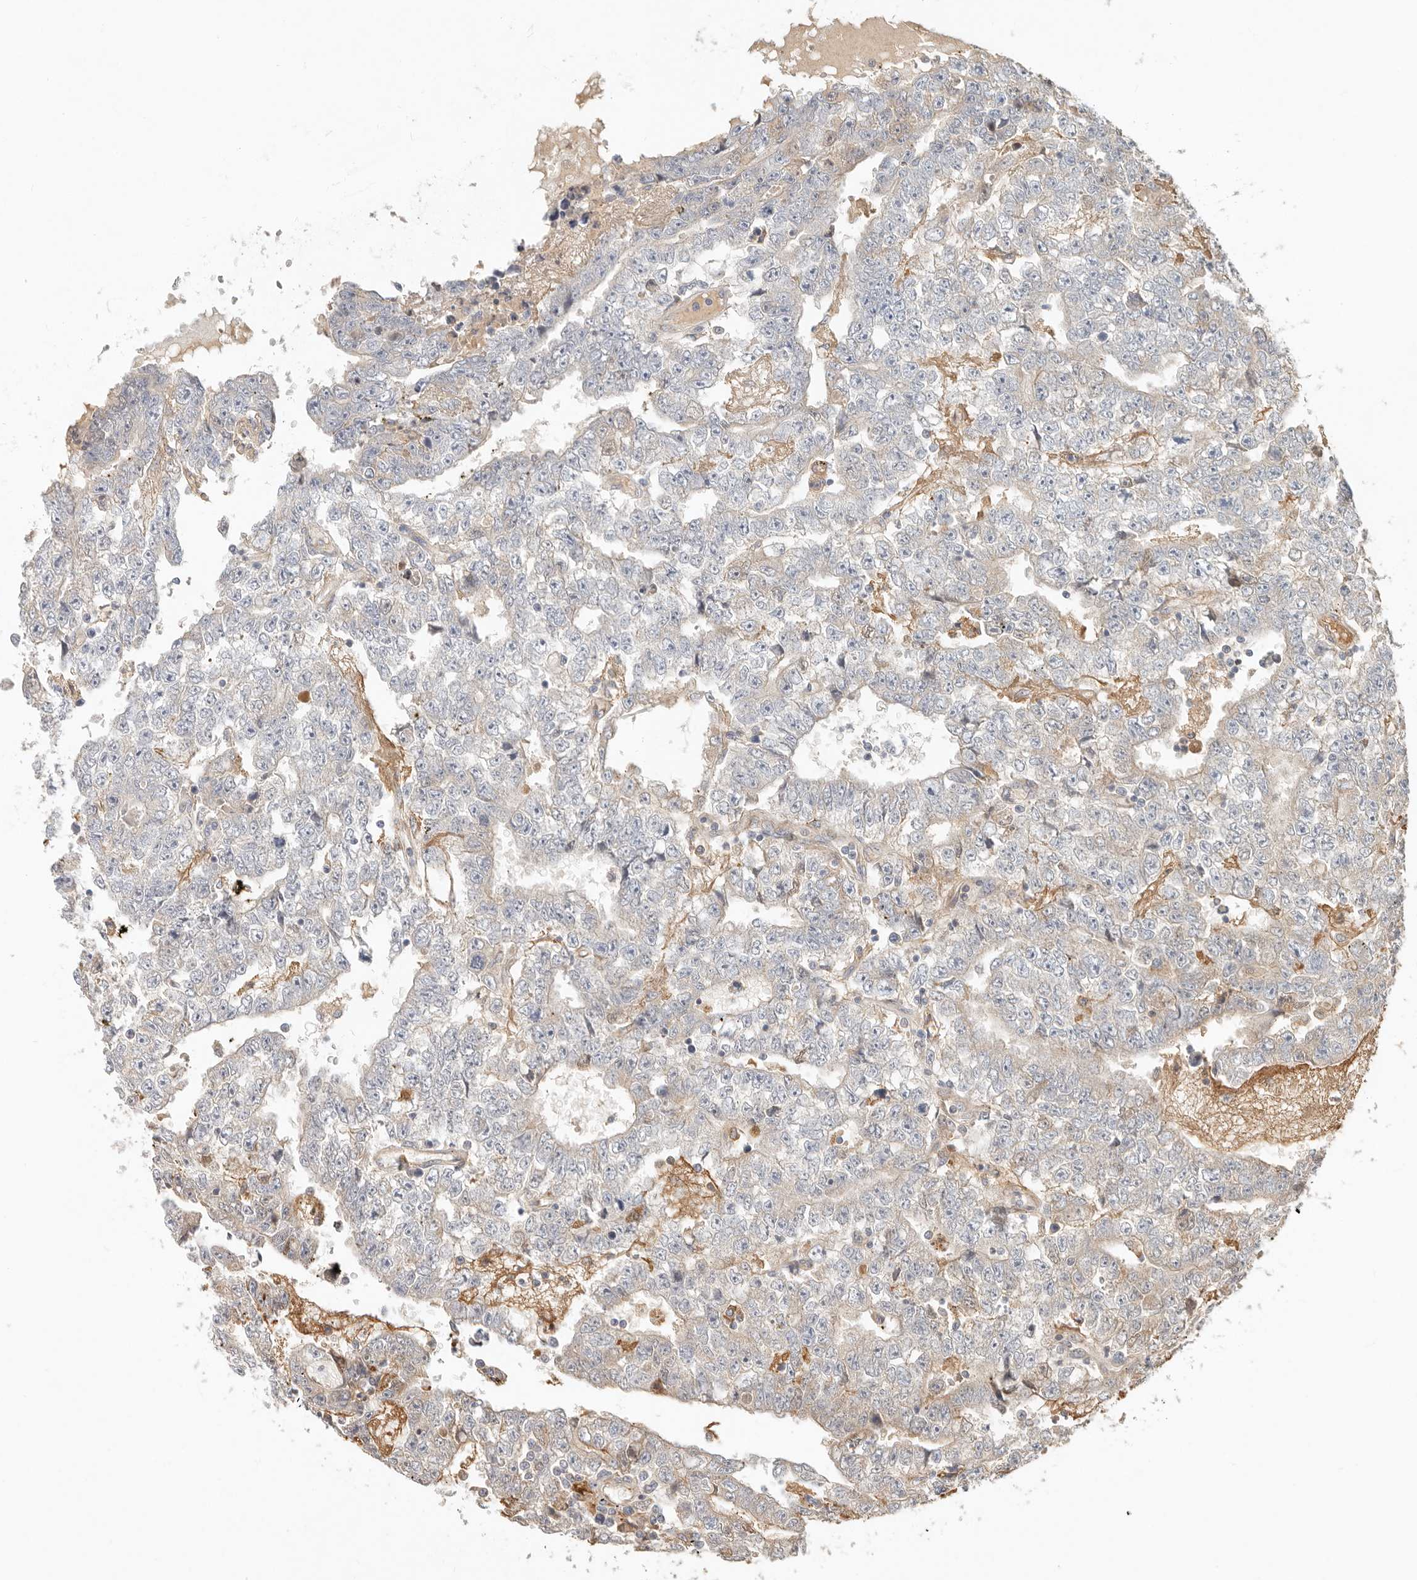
{"staining": {"intensity": "negative", "quantity": "none", "location": "none"}, "tissue": "testis cancer", "cell_type": "Tumor cells", "image_type": "cancer", "snomed": [{"axis": "morphology", "description": "Carcinoma, Embryonal, NOS"}, {"axis": "topography", "description": "Testis"}], "caption": "An immunohistochemistry (IHC) photomicrograph of testis cancer (embryonal carcinoma) is shown. There is no staining in tumor cells of testis cancer (embryonal carcinoma).", "gene": "ARHGEF10L", "patient": {"sex": "male", "age": 25}}